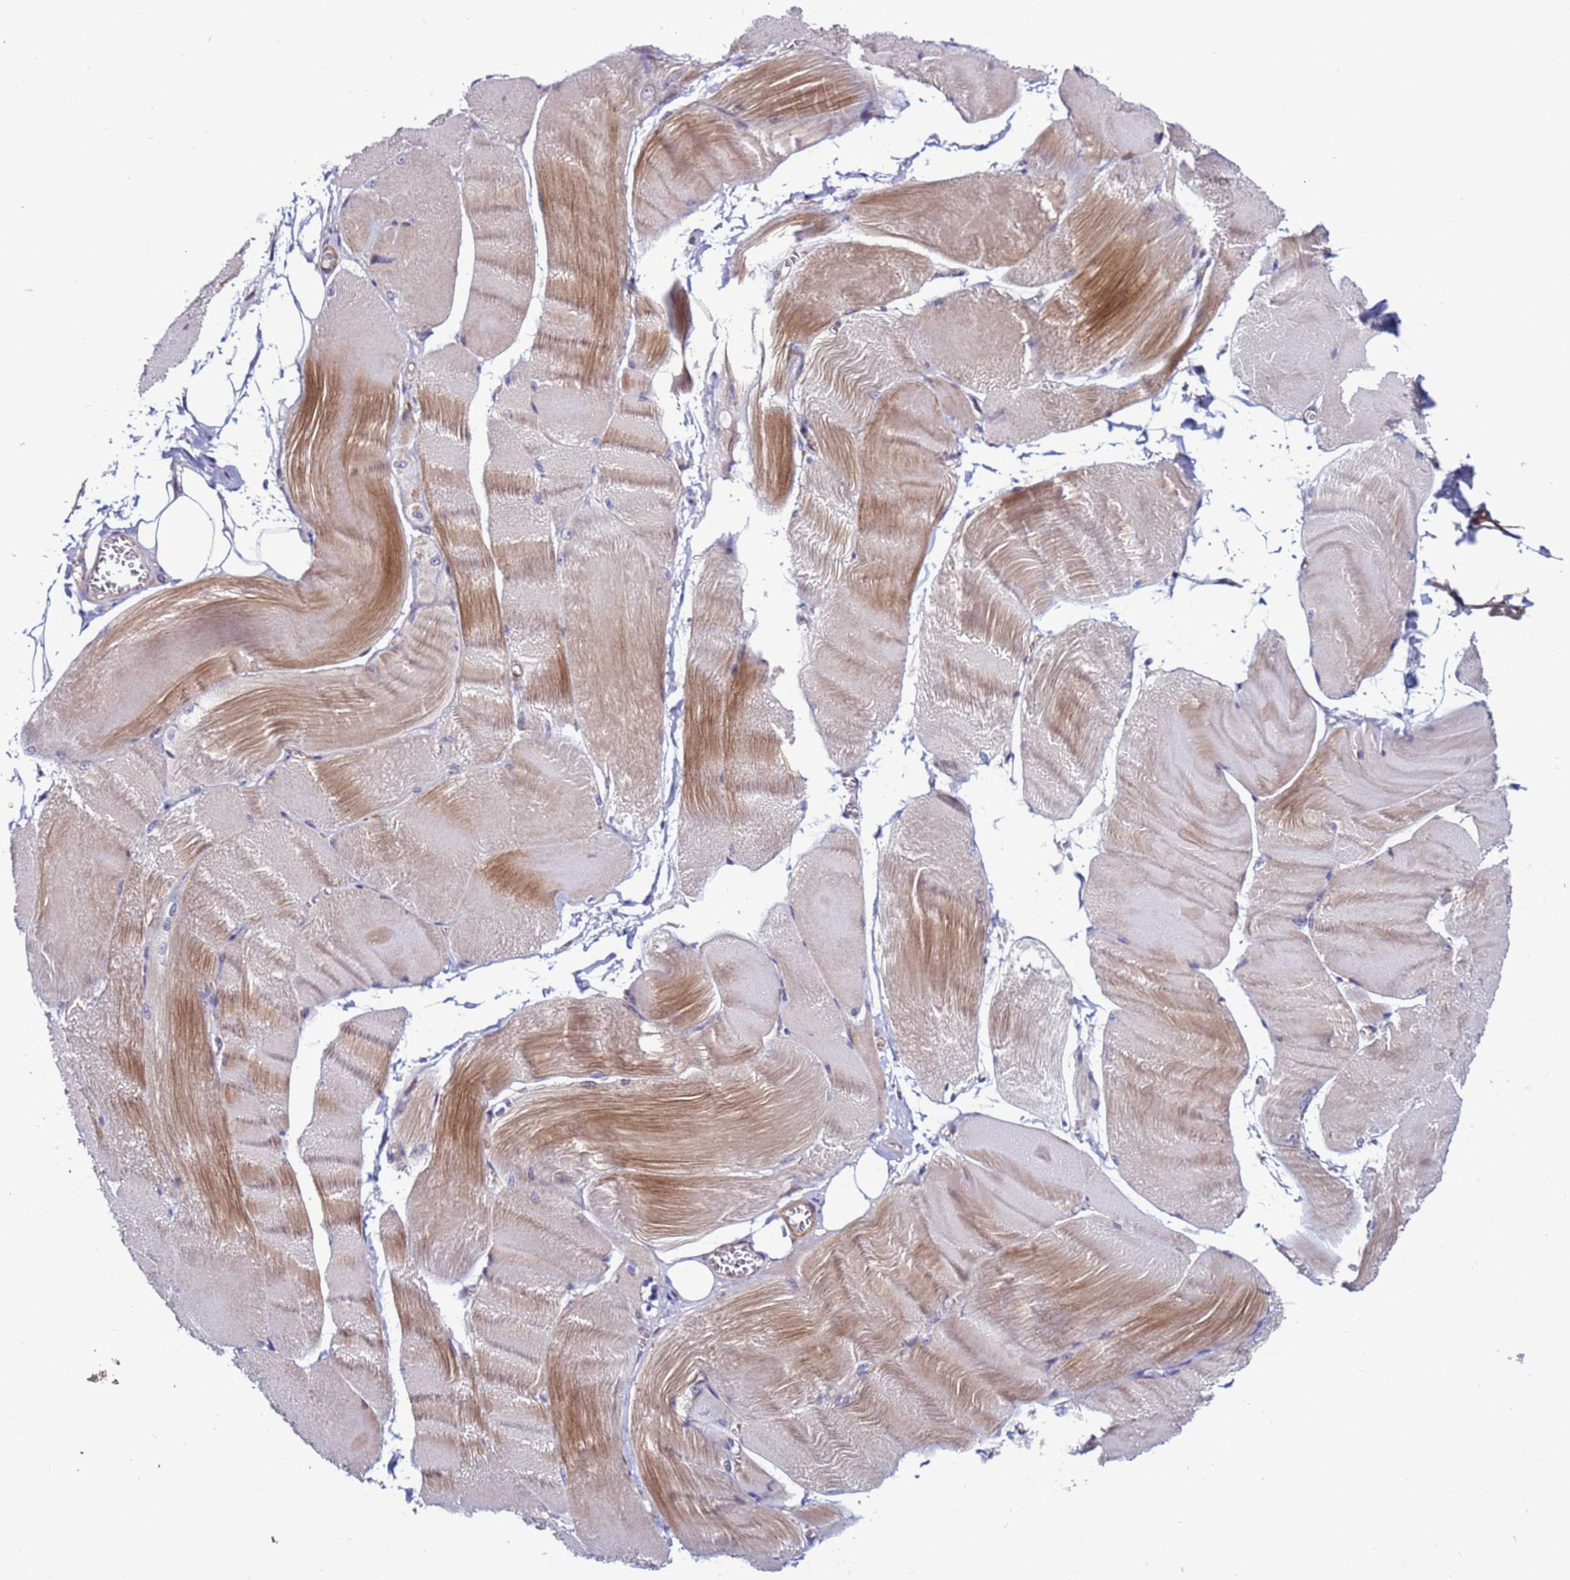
{"staining": {"intensity": "moderate", "quantity": "<25%", "location": "cytoplasmic/membranous"}, "tissue": "skeletal muscle", "cell_type": "Myocytes", "image_type": "normal", "snomed": [{"axis": "morphology", "description": "Normal tissue, NOS"}, {"axis": "morphology", "description": "Basal cell carcinoma"}, {"axis": "topography", "description": "Skeletal muscle"}], "caption": "Immunohistochemistry micrograph of unremarkable skeletal muscle: skeletal muscle stained using immunohistochemistry reveals low levels of moderate protein expression localized specifically in the cytoplasmic/membranous of myocytes, appearing as a cytoplasmic/membranous brown color.", "gene": "EFCAB8", "patient": {"sex": "female", "age": 64}}